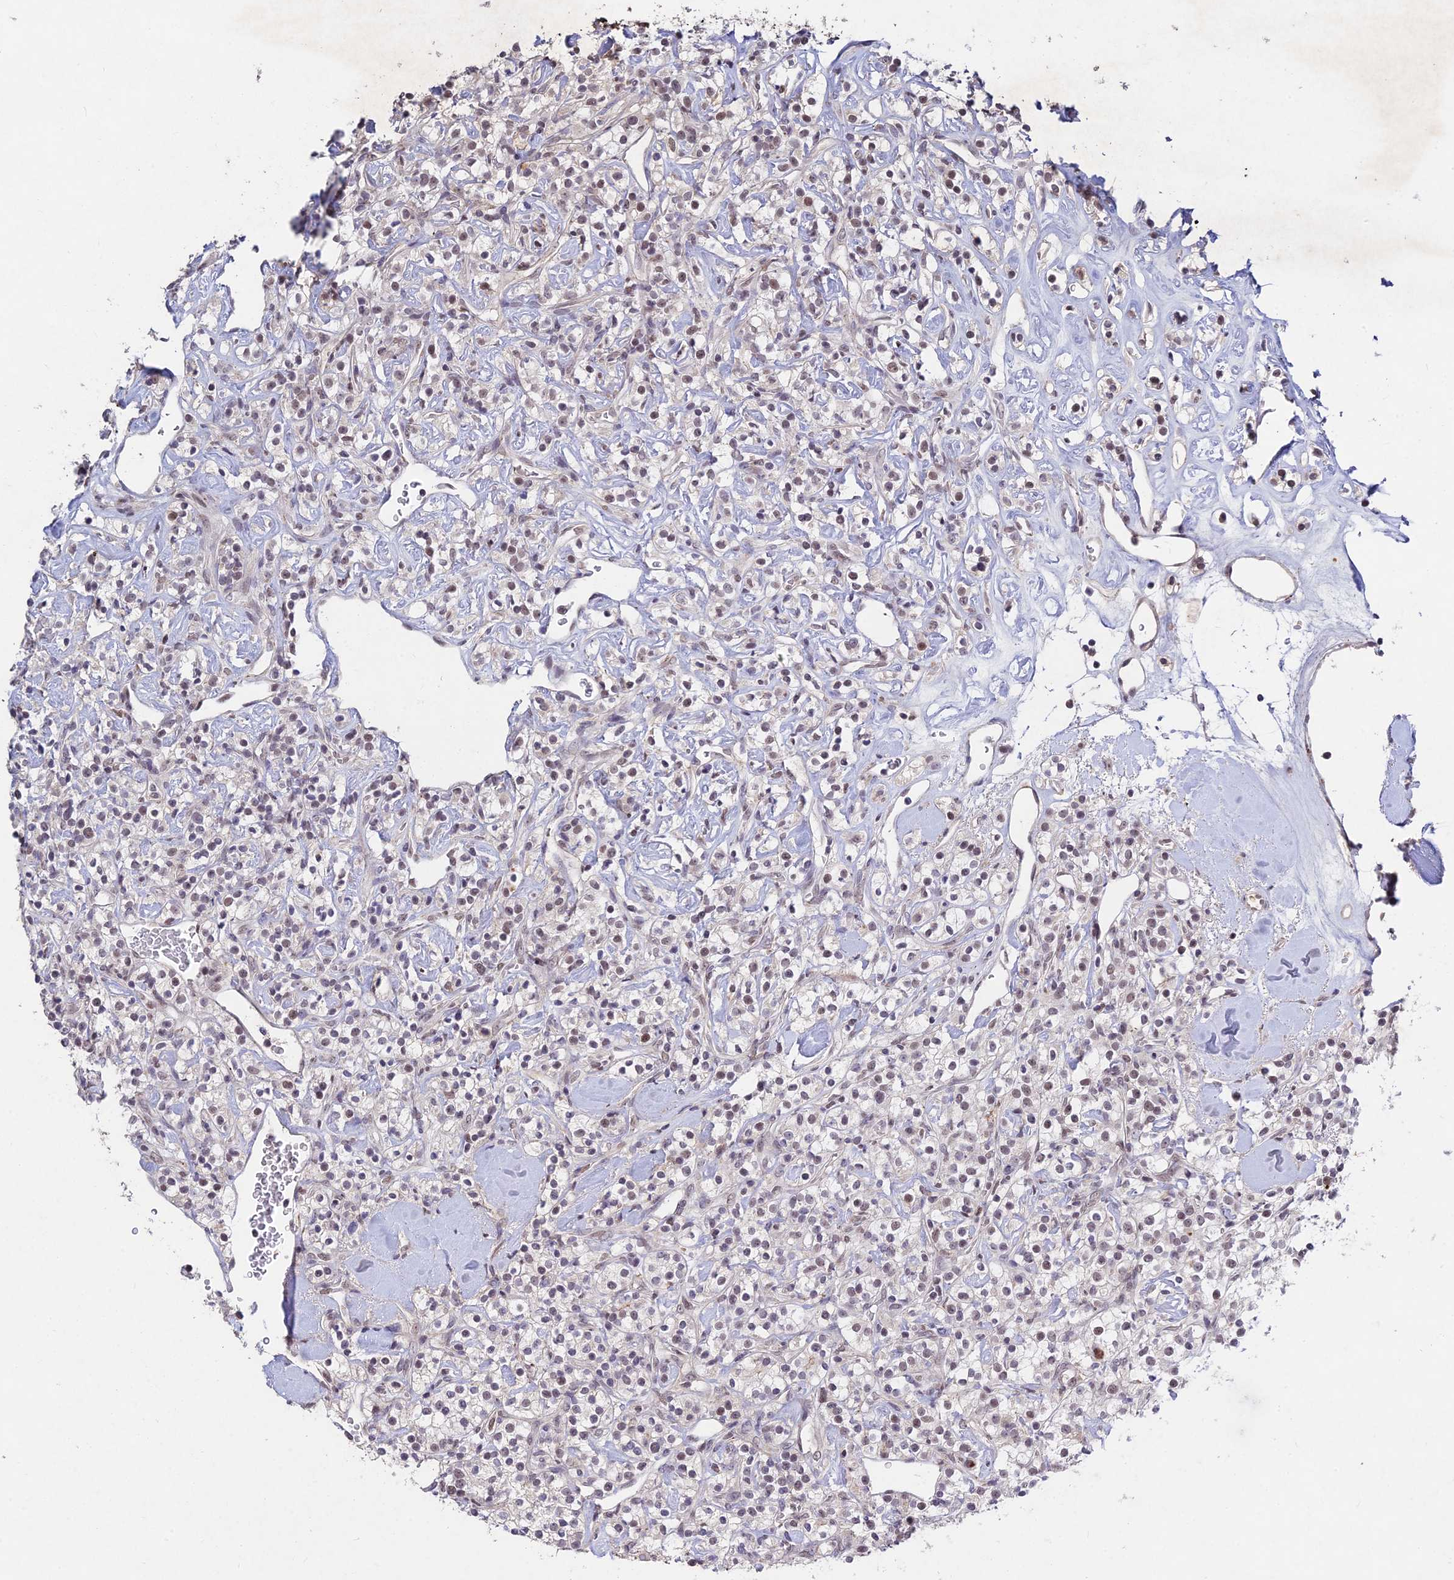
{"staining": {"intensity": "weak", "quantity": "<25%", "location": "nuclear"}, "tissue": "renal cancer", "cell_type": "Tumor cells", "image_type": "cancer", "snomed": [{"axis": "morphology", "description": "Adenocarcinoma, NOS"}, {"axis": "topography", "description": "Kidney"}], "caption": "Tumor cells show no significant protein expression in renal cancer (adenocarcinoma).", "gene": "RAVER1", "patient": {"sex": "male", "age": 77}}